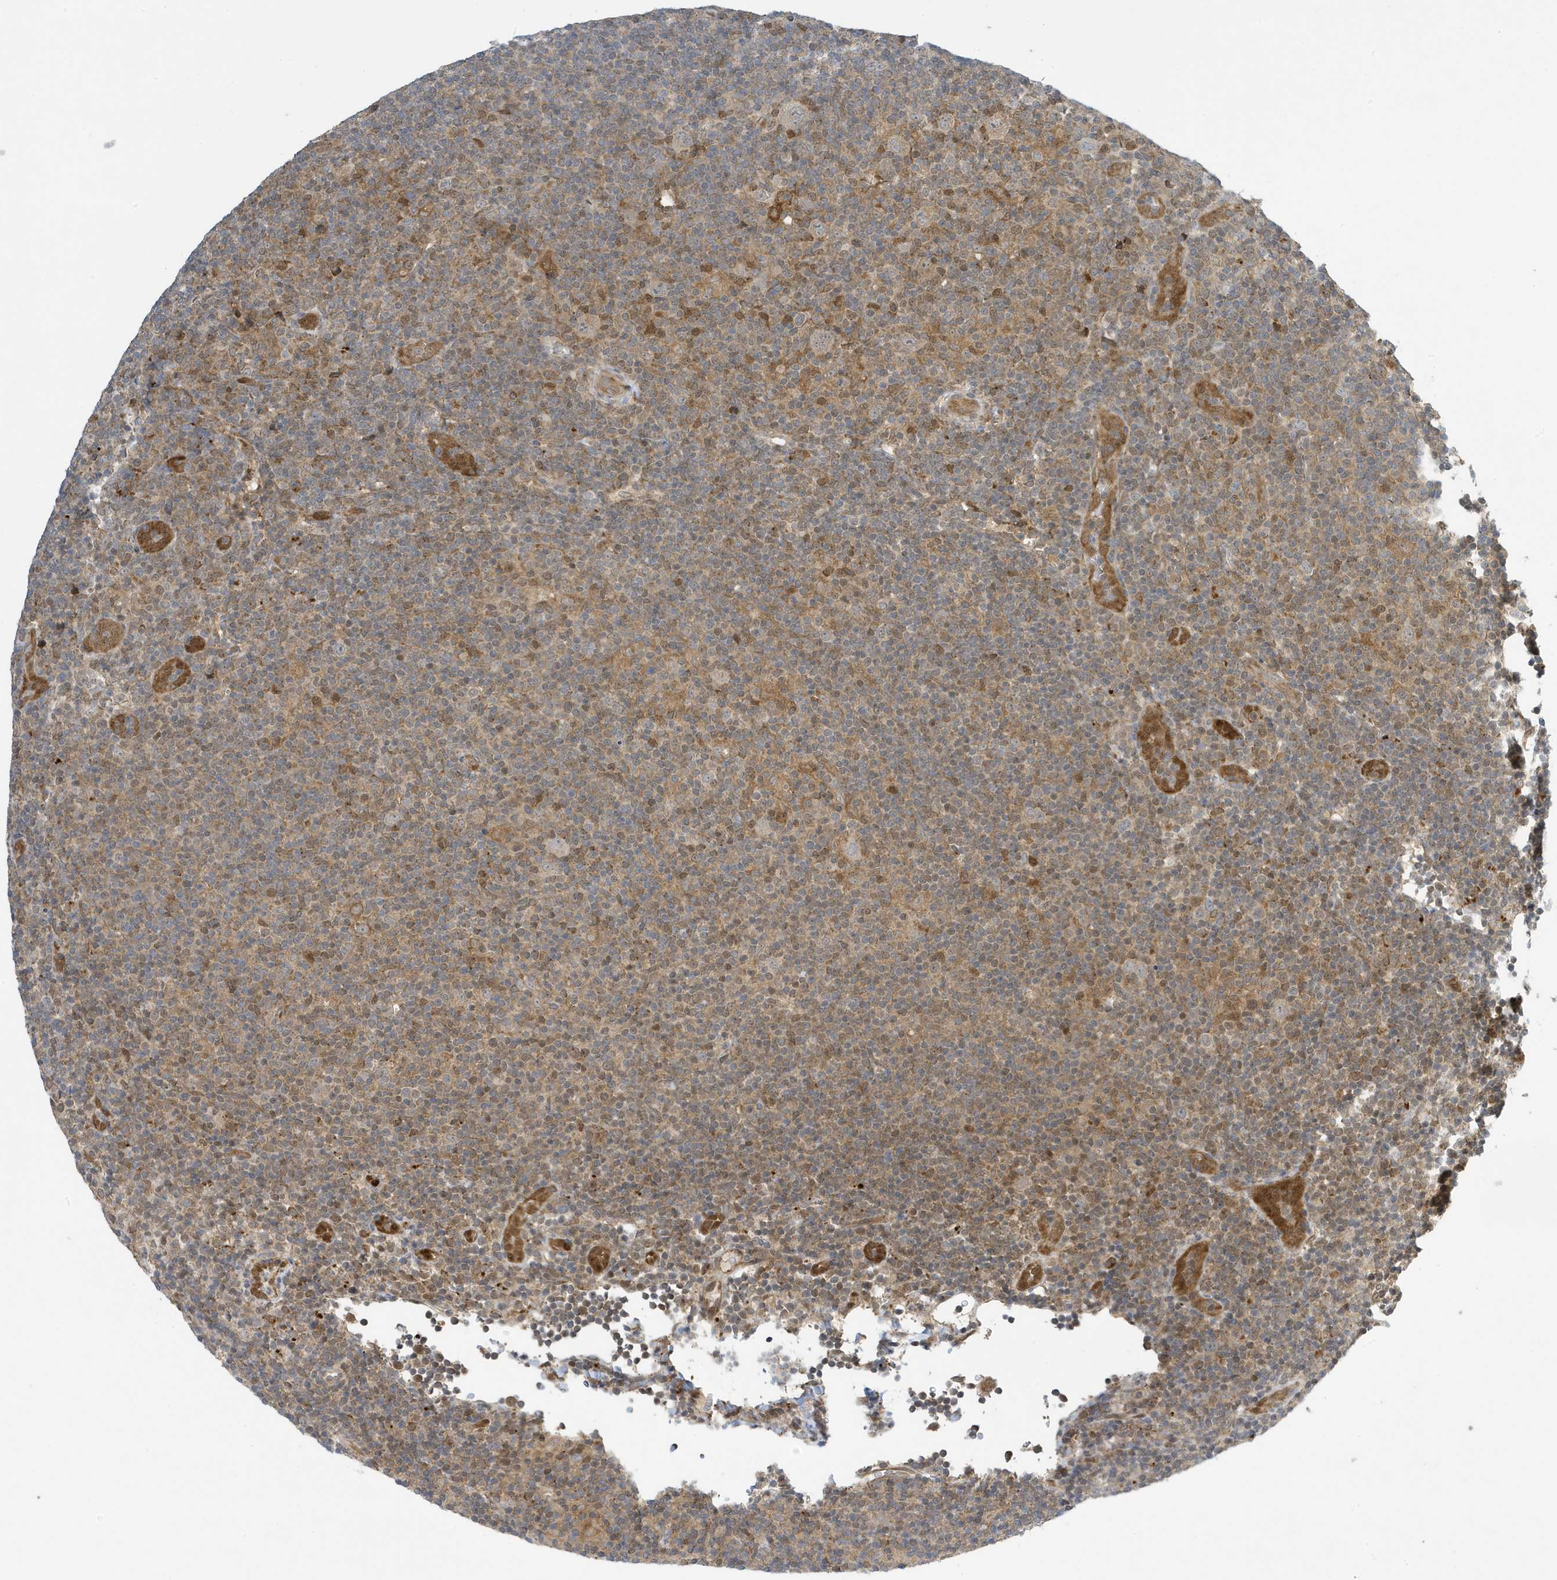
{"staining": {"intensity": "weak", "quantity": "25%-75%", "location": "cytoplasmic/membranous"}, "tissue": "lymphoma", "cell_type": "Tumor cells", "image_type": "cancer", "snomed": [{"axis": "morphology", "description": "Hodgkin's disease, NOS"}, {"axis": "topography", "description": "Lymph node"}], "caption": "Immunohistochemical staining of human lymphoma demonstrates weak cytoplasmic/membranous protein positivity in approximately 25%-75% of tumor cells. (IHC, brightfield microscopy, high magnification).", "gene": "NCOA7", "patient": {"sex": "female", "age": 57}}